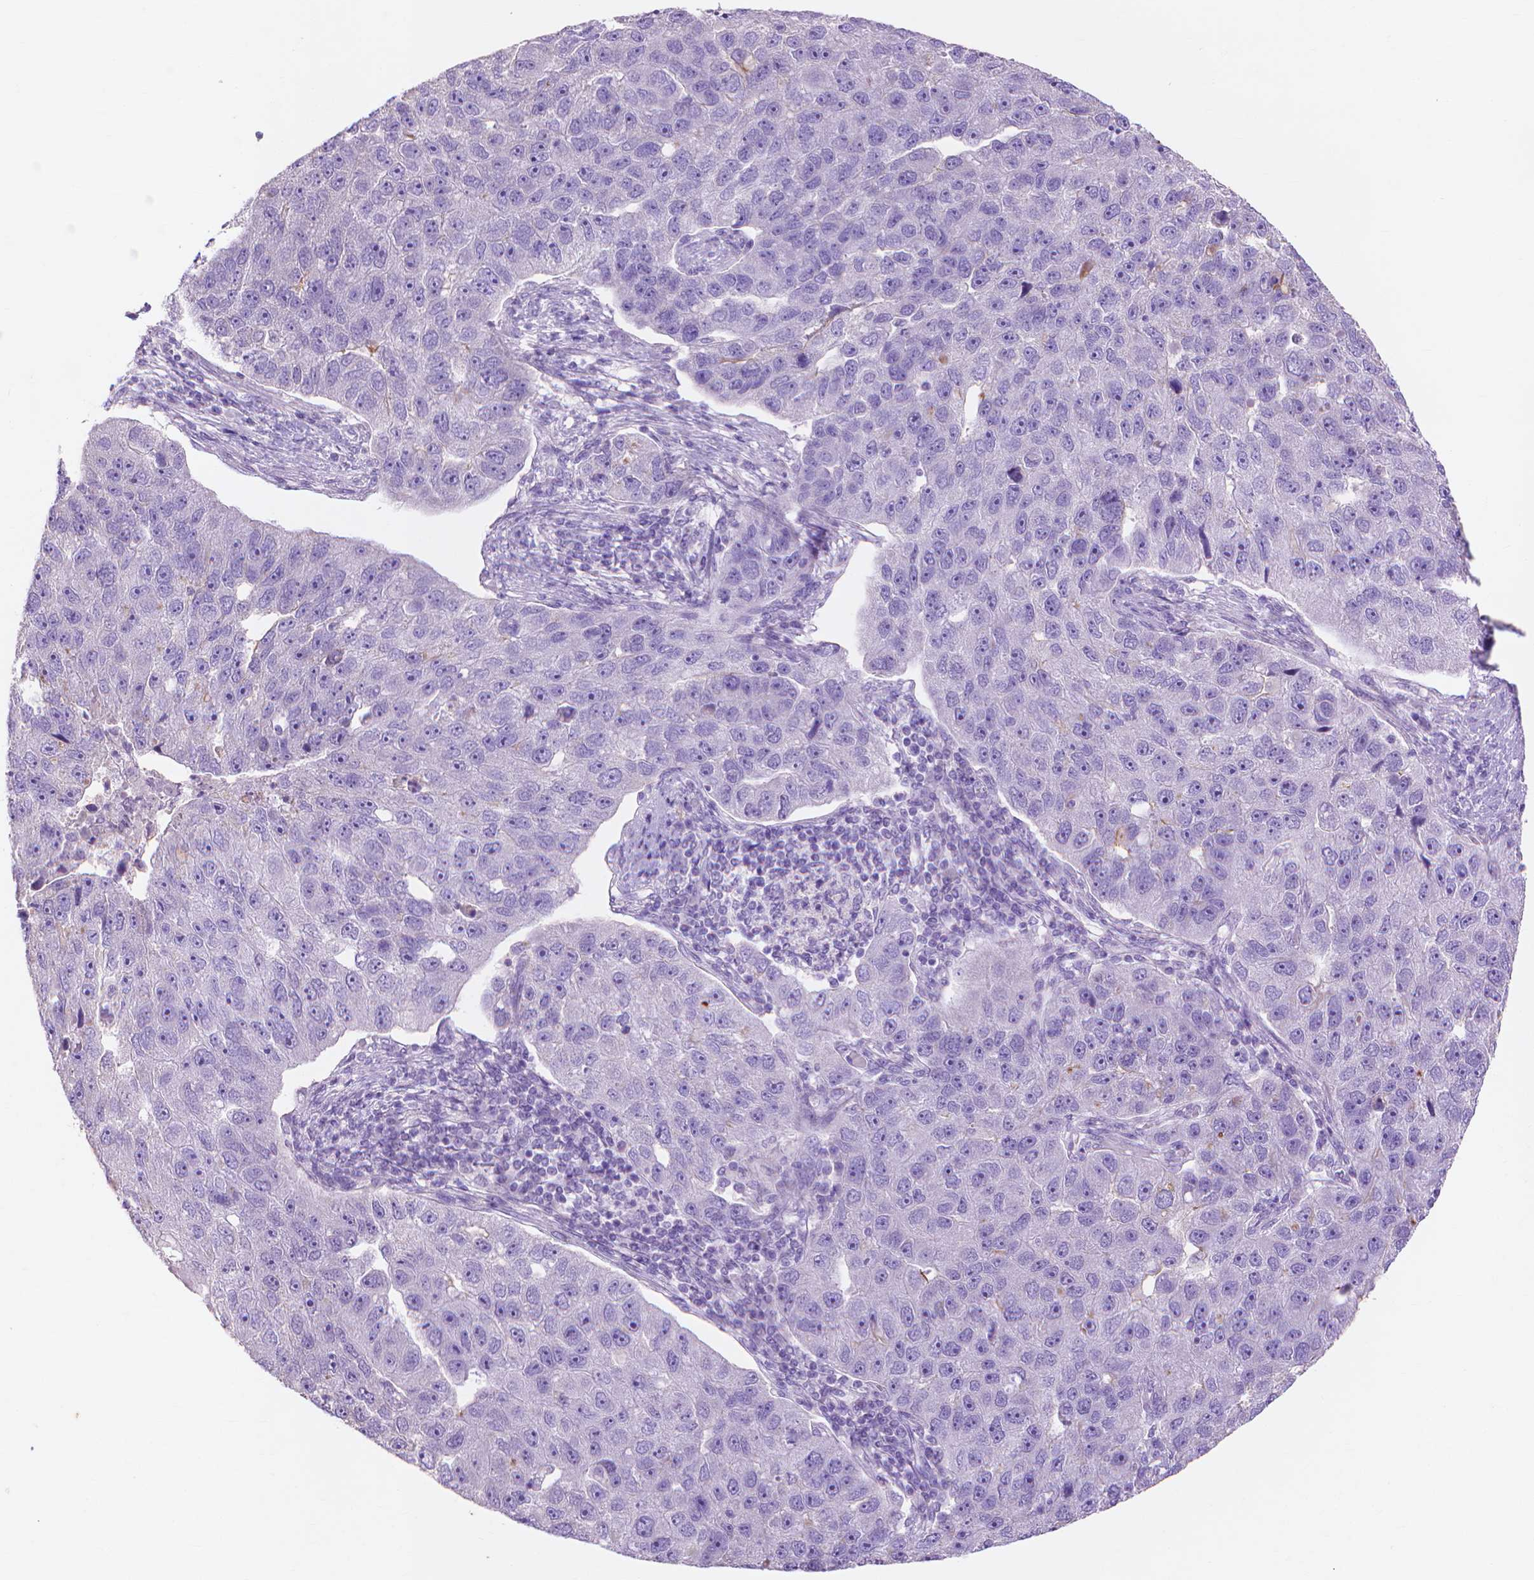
{"staining": {"intensity": "negative", "quantity": "none", "location": "none"}, "tissue": "pancreatic cancer", "cell_type": "Tumor cells", "image_type": "cancer", "snomed": [{"axis": "morphology", "description": "Adenocarcinoma, NOS"}, {"axis": "topography", "description": "Pancreas"}], "caption": "Tumor cells show no significant protein staining in pancreatic cancer. (Brightfield microscopy of DAB (3,3'-diaminobenzidine) immunohistochemistry at high magnification).", "gene": "MMP11", "patient": {"sex": "female", "age": 61}}